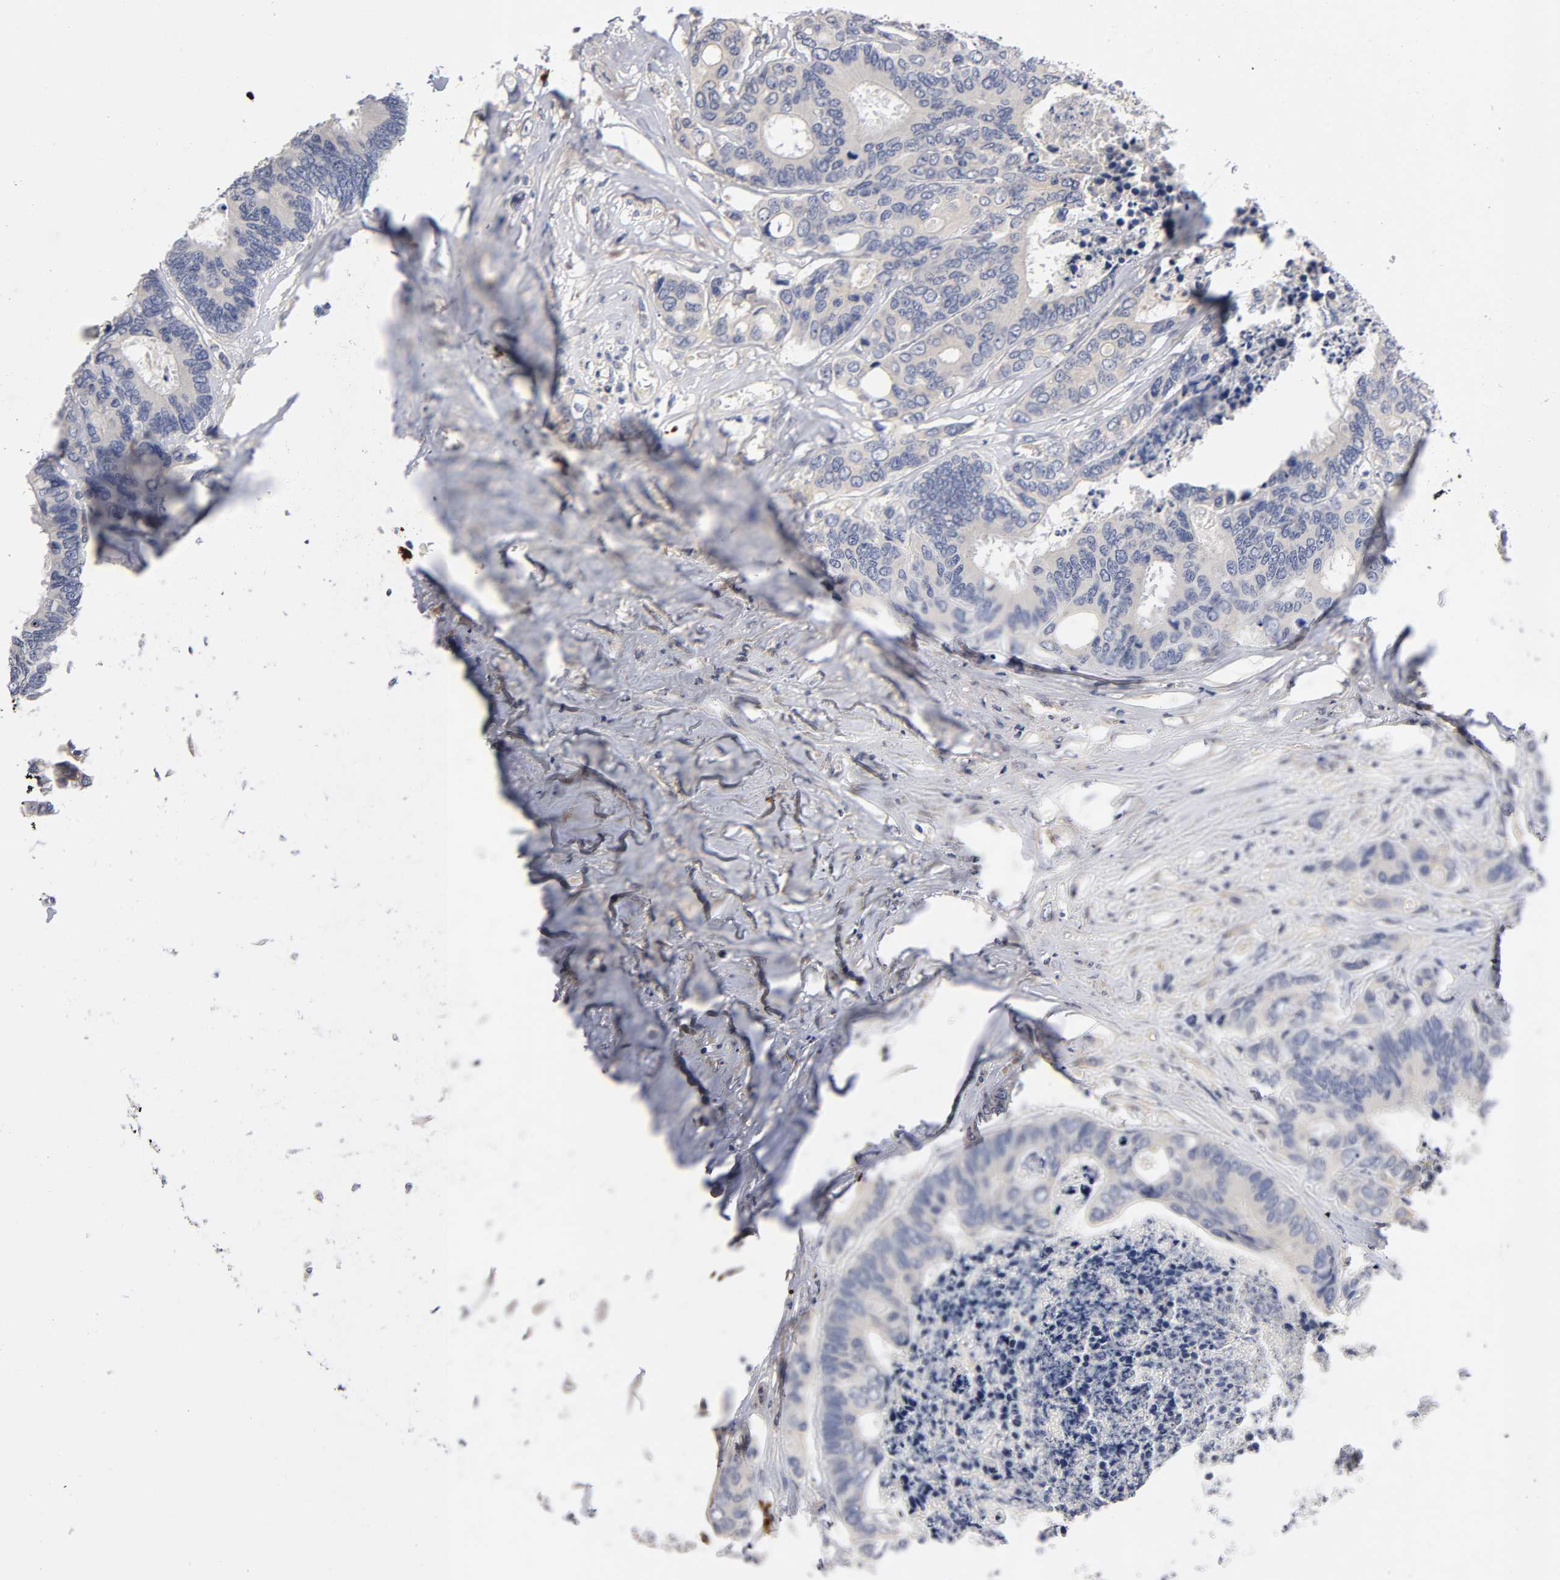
{"staining": {"intensity": "weak", "quantity": ">75%", "location": "cytoplasmic/membranous"}, "tissue": "colorectal cancer", "cell_type": "Tumor cells", "image_type": "cancer", "snomed": [{"axis": "morphology", "description": "Adenocarcinoma, NOS"}, {"axis": "topography", "description": "Rectum"}], "caption": "IHC micrograph of neoplastic tissue: colorectal cancer (adenocarcinoma) stained using immunohistochemistry exhibits low levels of weak protein expression localized specifically in the cytoplasmic/membranous of tumor cells, appearing as a cytoplasmic/membranous brown color.", "gene": "NOVA1", "patient": {"sex": "male", "age": 55}}